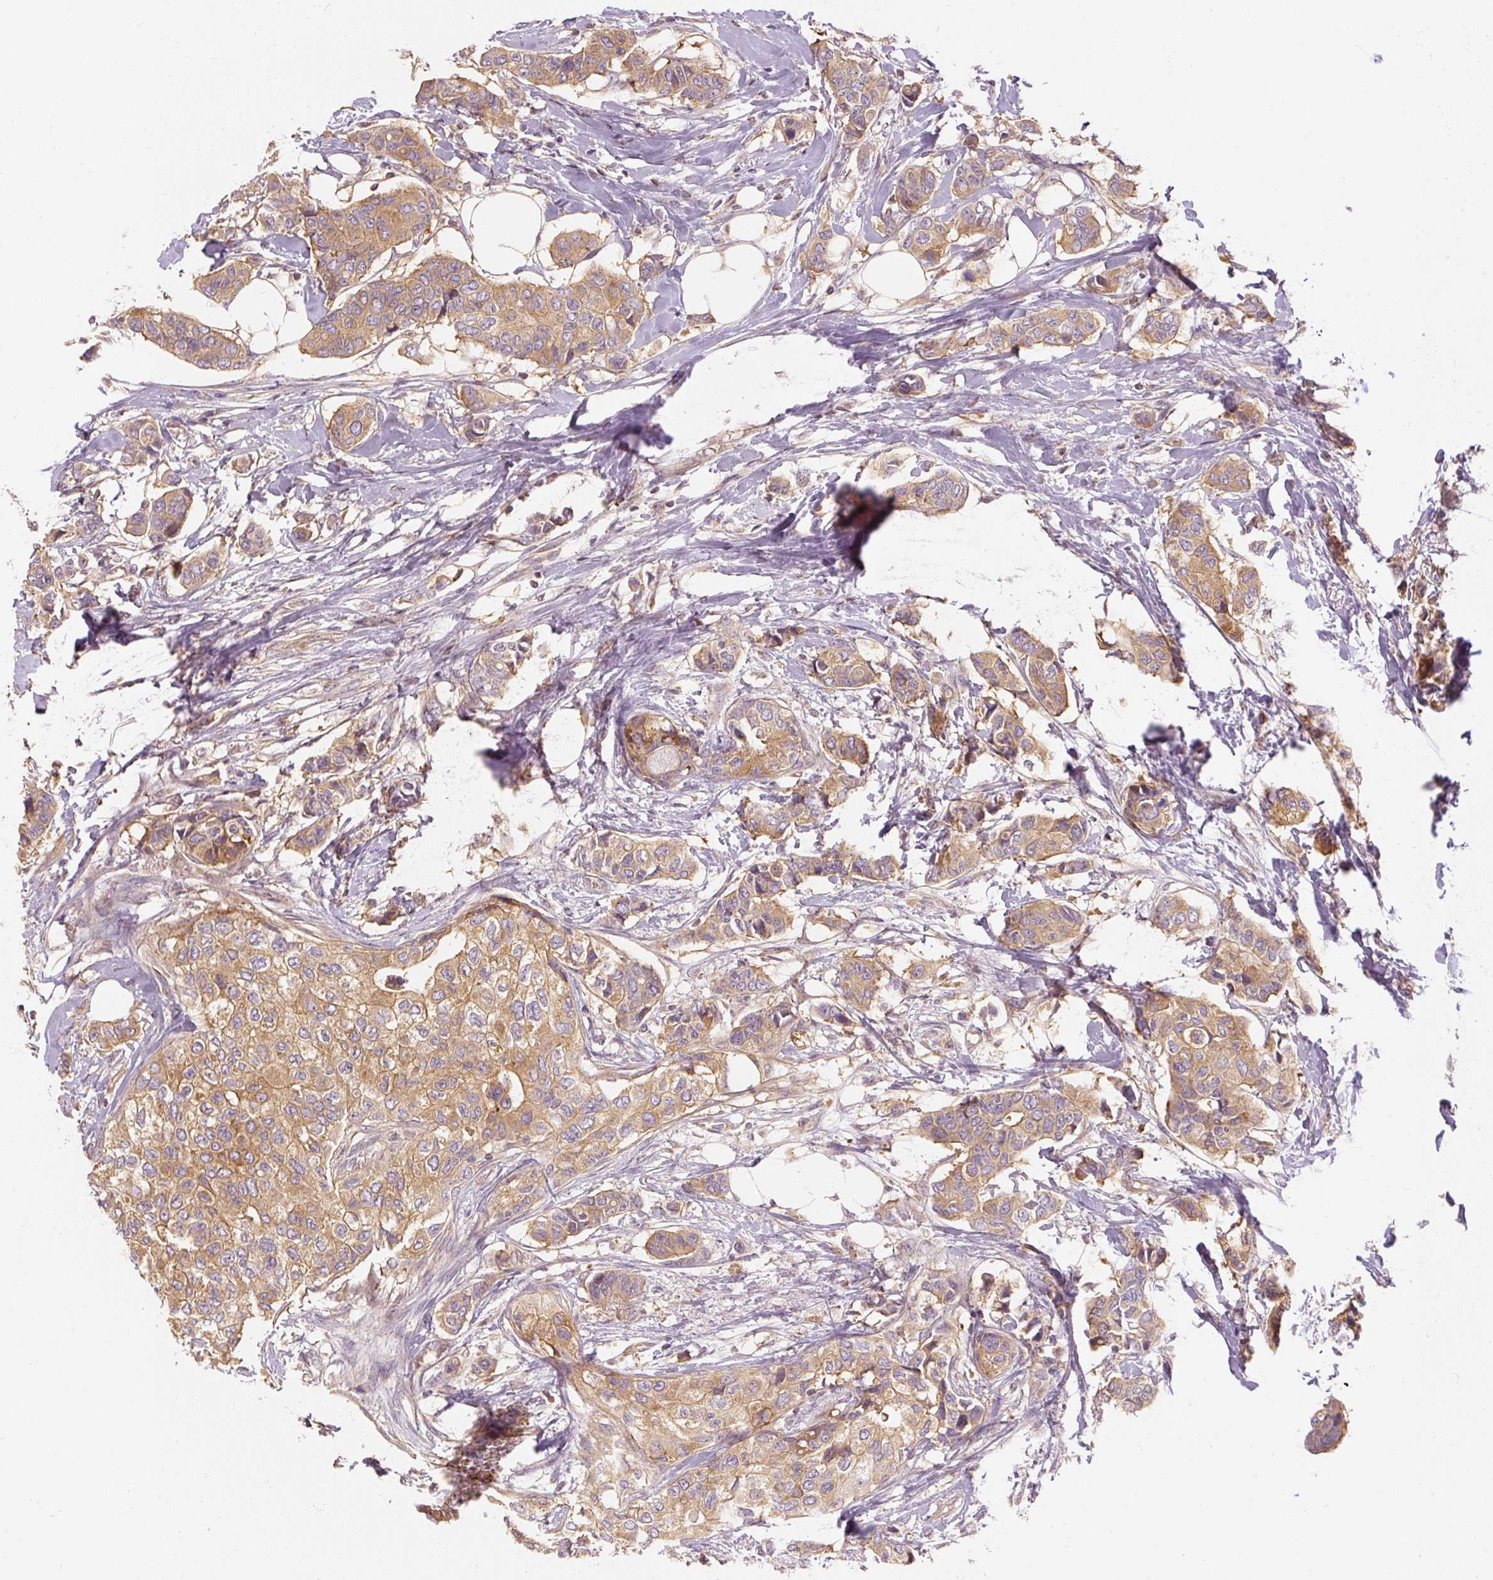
{"staining": {"intensity": "moderate", "quantity": ">75%", "location": "cytoplasmic/membranous"}, "tissue": "breast cancer", "cell_type": "Tumor cells", "image_type": "cancer", "snomed": [{"axis": "morphology", "description": "Lobular carcinoma"}, {"axis": "topography", "description": "Breast"}], "caption": "The image reveals immunohistochemical staining of breast cancer (lobular carcinoma). There is moderate cytoplasmic/membranous expression is seen in approximately >75% of tumor cells.", "gene": "RB1CC1", "patient": {"sex": "female", "age": 51}}